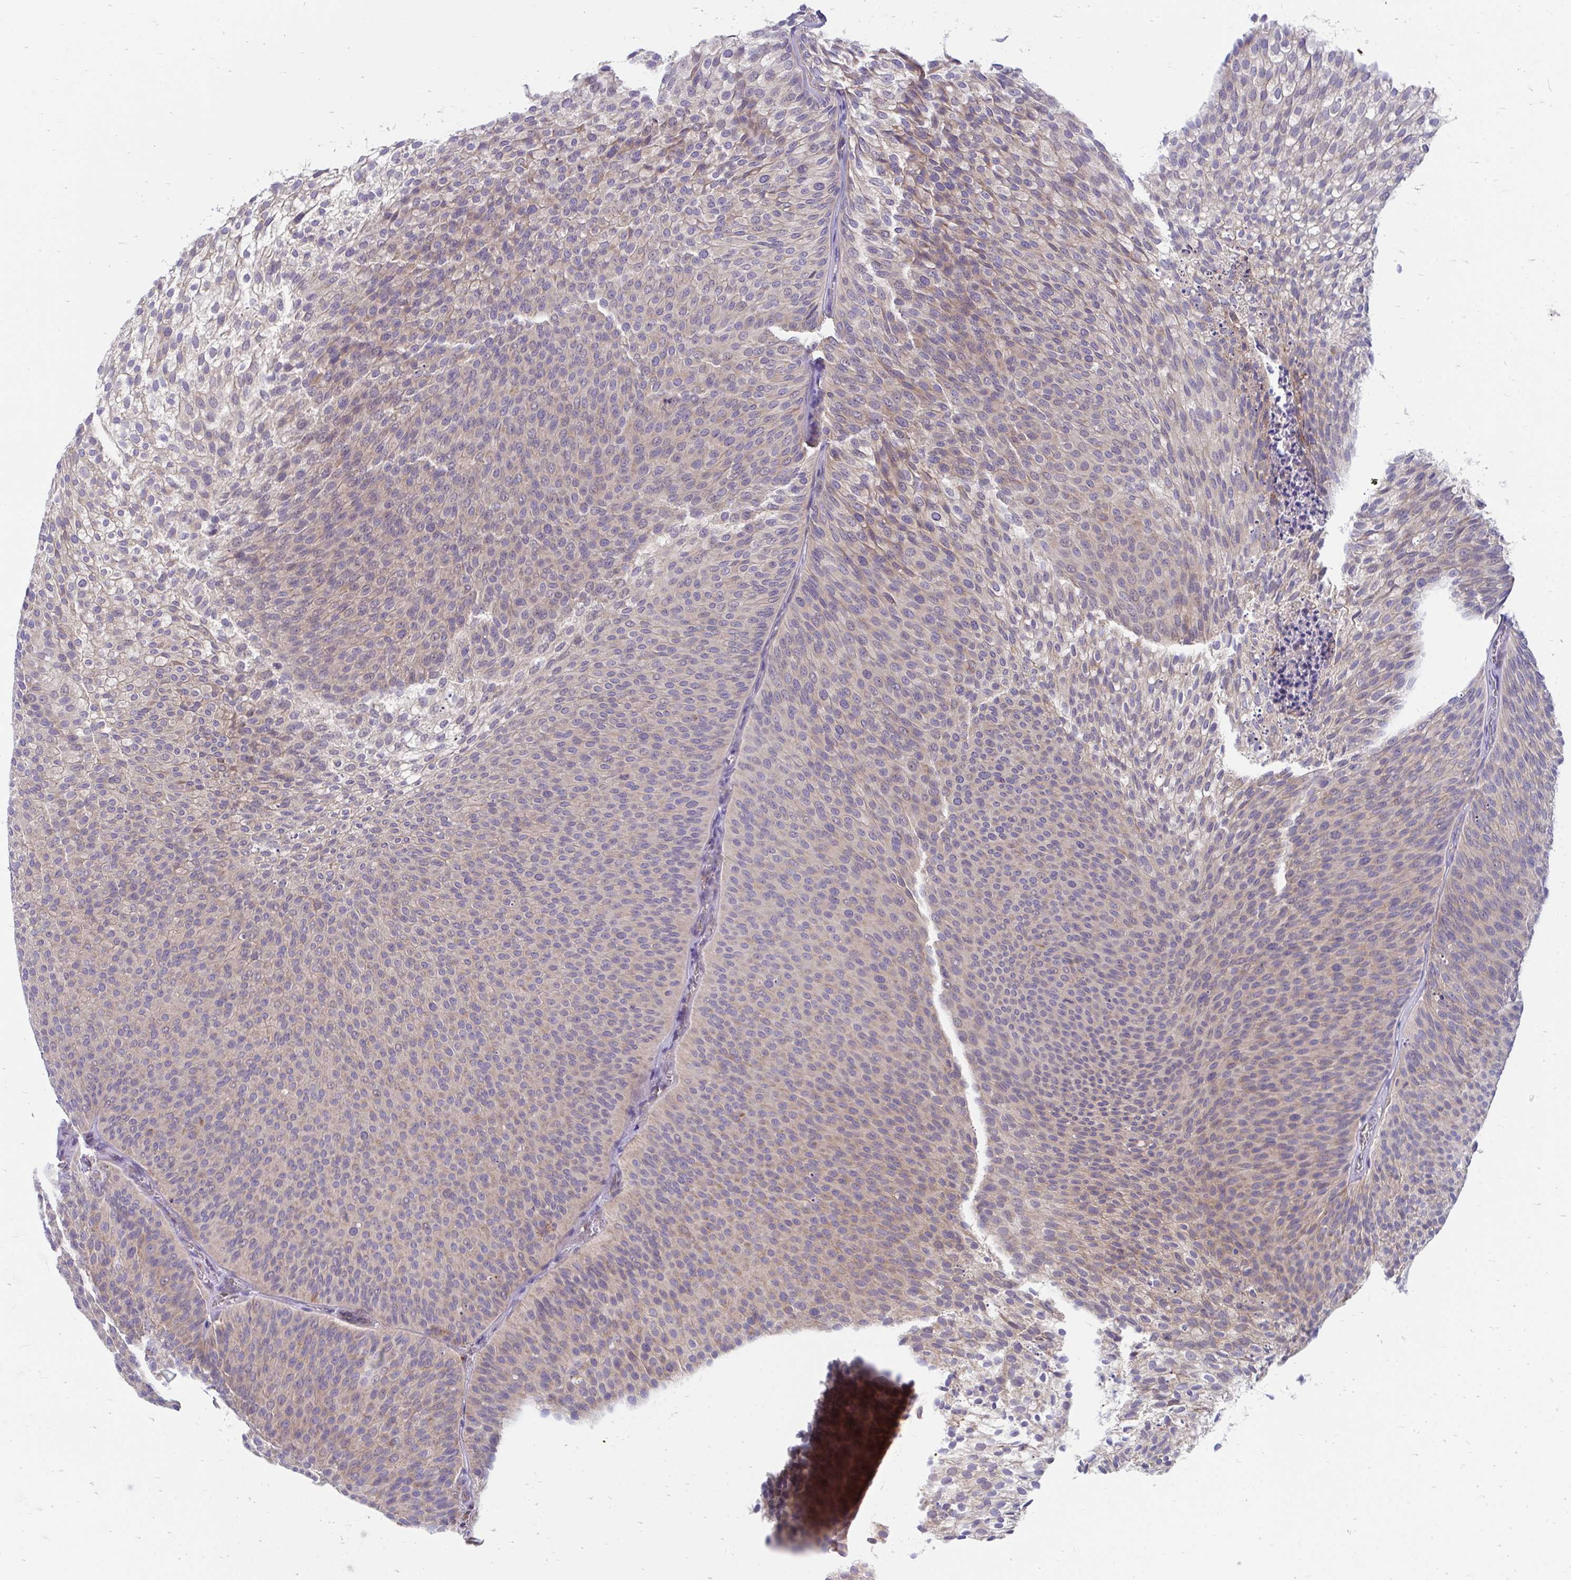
{"staining": {"intensity": "weak", "quantity": "<25%", "location": "cytoplasmic/membranous"}, "tissue": "urothelial cancer", "cell_type": "Tumor cells", "image_type": "cancer", "snomed": [{"axis": "morphology", "description": "Urothelial carcinoma, Low grade"}, {"axis": "topography", "description": "Urinary bladder"}], "caption": "Micrograph shows no protein positivity in tumor cells of urothelial cancer tissue. Brightfield microscopy of immunohistochemistry stained with DAB (brown) and hematoxylin (blue), captured at high magnification.", "gene": "FHIP1B", "patient": {"sex": "male", "age": 91}}